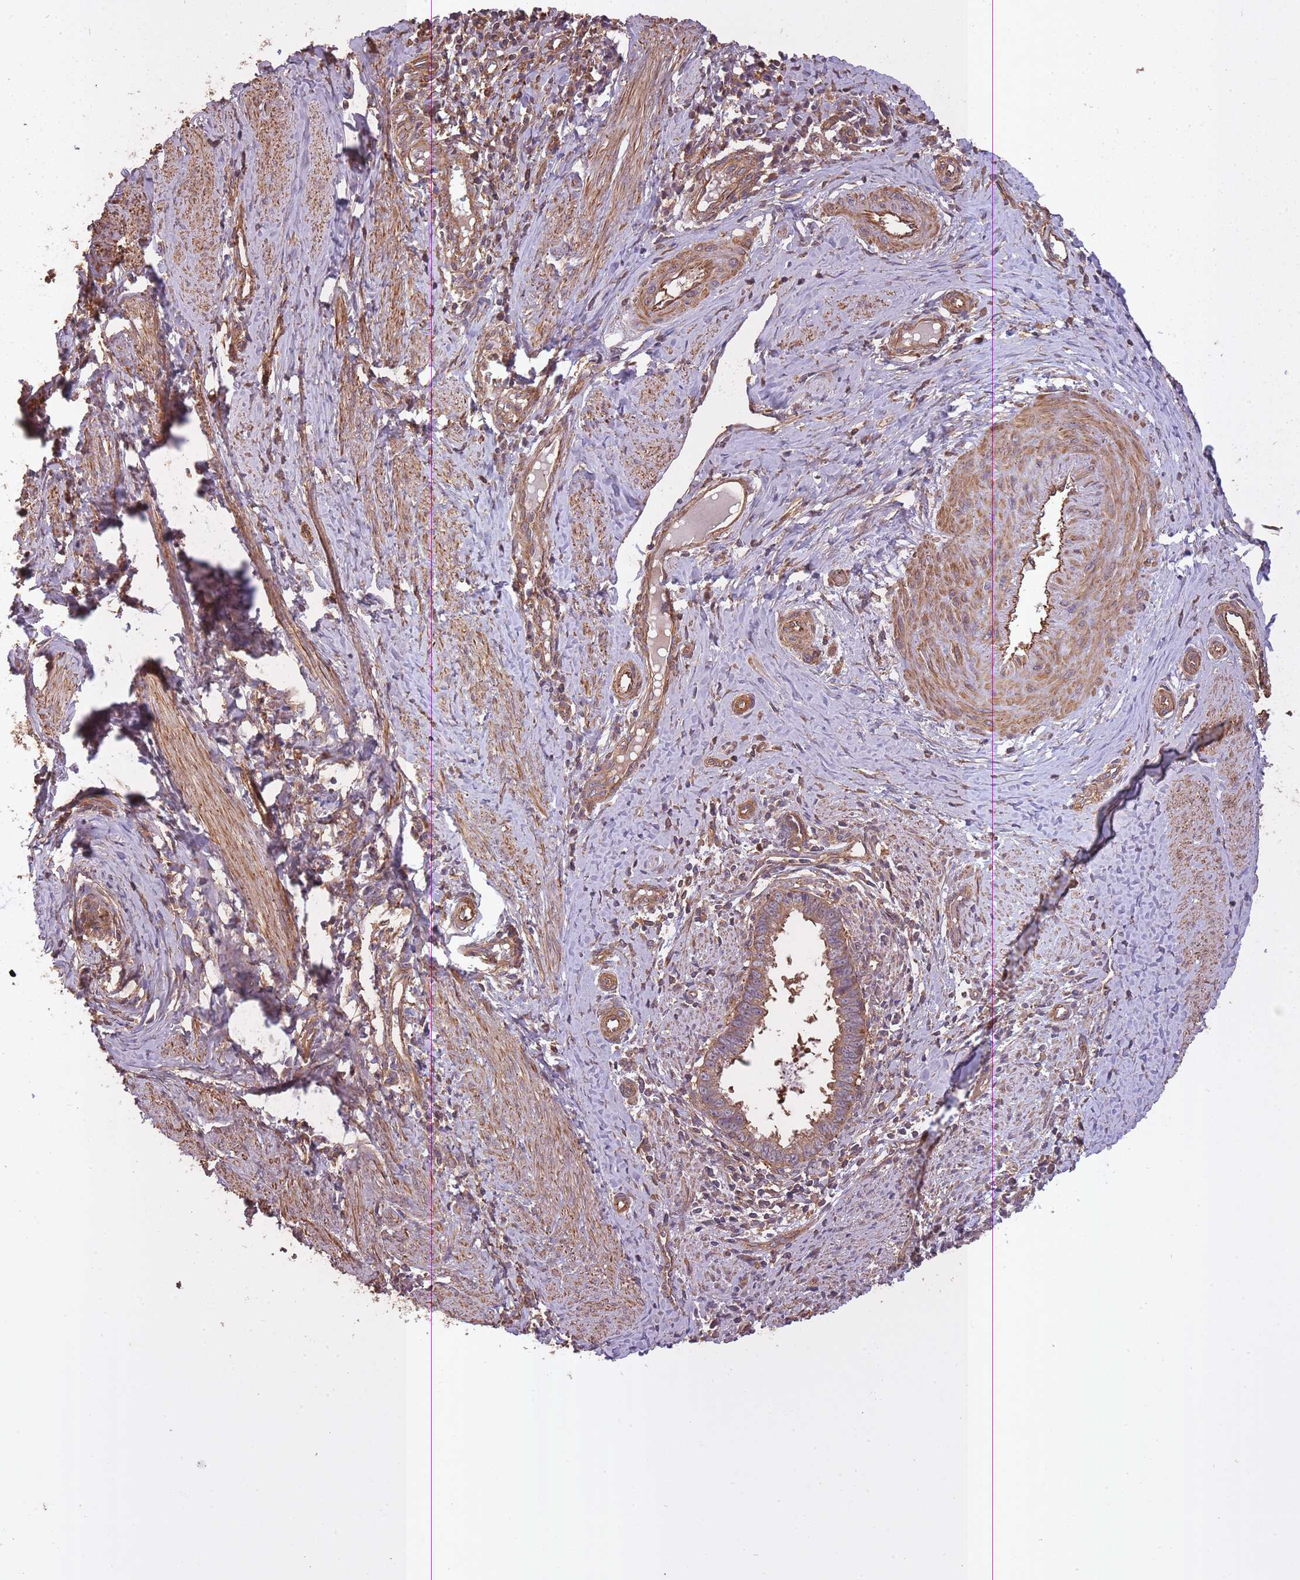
{"staining": {"intensity": "moderate", "quantity": ">75%", "location": "cytoplasmic/membranous"}, "tissue": "cervical cancer", "cell_type": "Tumor cells", "image_type": "cancer", "snomed": [{"axis": "morphology", "description": "Adenocarcinoma, NOS"}, {"axis": "topography", "description": "Cervix"}], "caption": "Cervical cancer (adenocarcinoma) stained with DAB (3,3'-diaminobenzidine) immunohistochemistry shows medium levels of moderate cytoplasmic/membranous expression in approximately >75% of tumor cells. The staining was performed using DAB (3,3'-diaminobenzidine) to visualize the protein expression in brown, while the nuclei were stained in blue with hematoxylin (Magnification: 20x).", "gene": "ARMH3", "patient": {"sex": "female", "age": 36}}